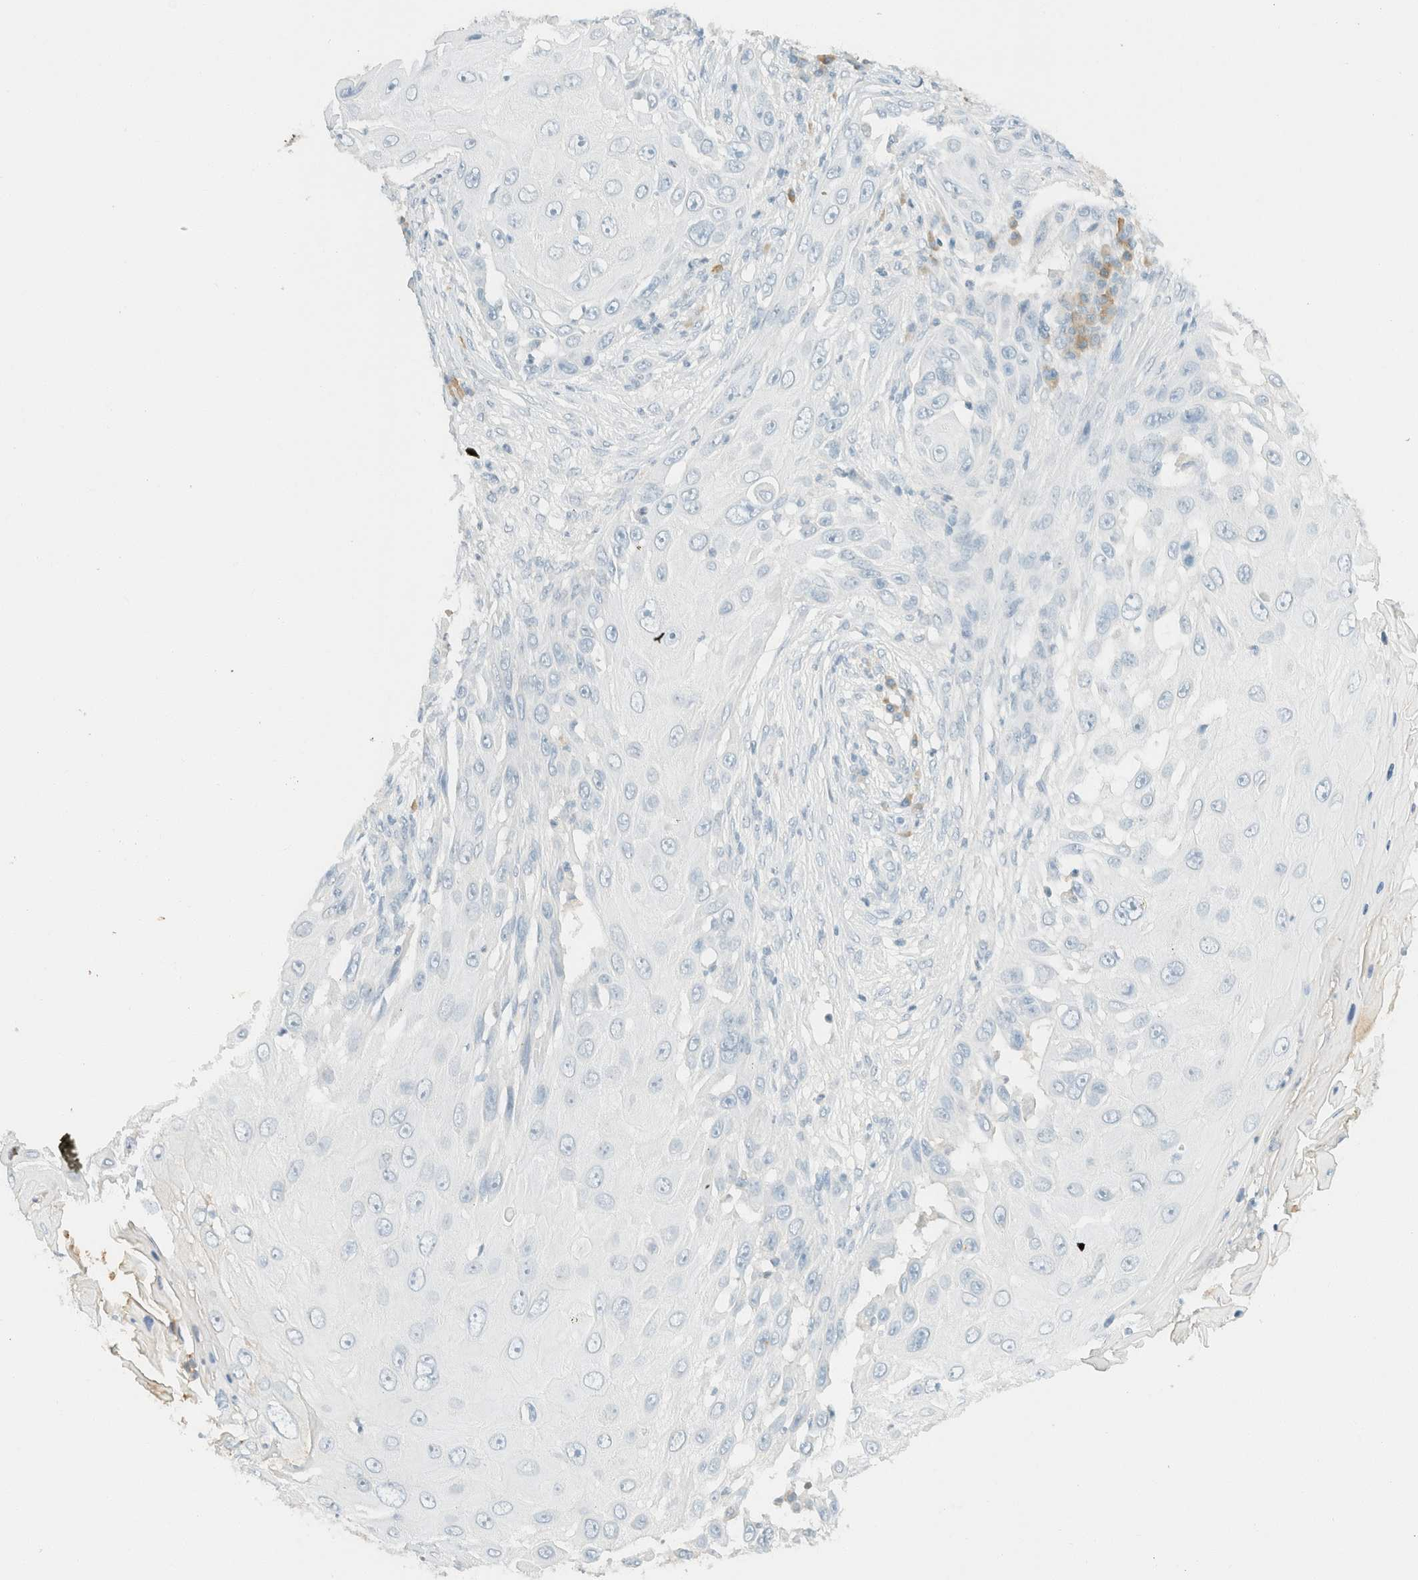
{"staining": {"intensity": "negative", "quantity": "none", "location": "none"}, "tissue": "skin cancer", "cell_type": "Tumor cells", "image_type": "cancer", "snomed": [{"axis": "morphology", "description": "Squamous cell carcinoma, NOS"}, {"axis": "topography", "description": "Skin"}], "caption": "DAB (3,3'-diaminobenzidine) immunohistochemical staining of skin cancer (squamous cell carcinoma) displays no significant staining in tumor cells.", "gene": "GPA33", "patient": {"sex": "female", "age": 44}}